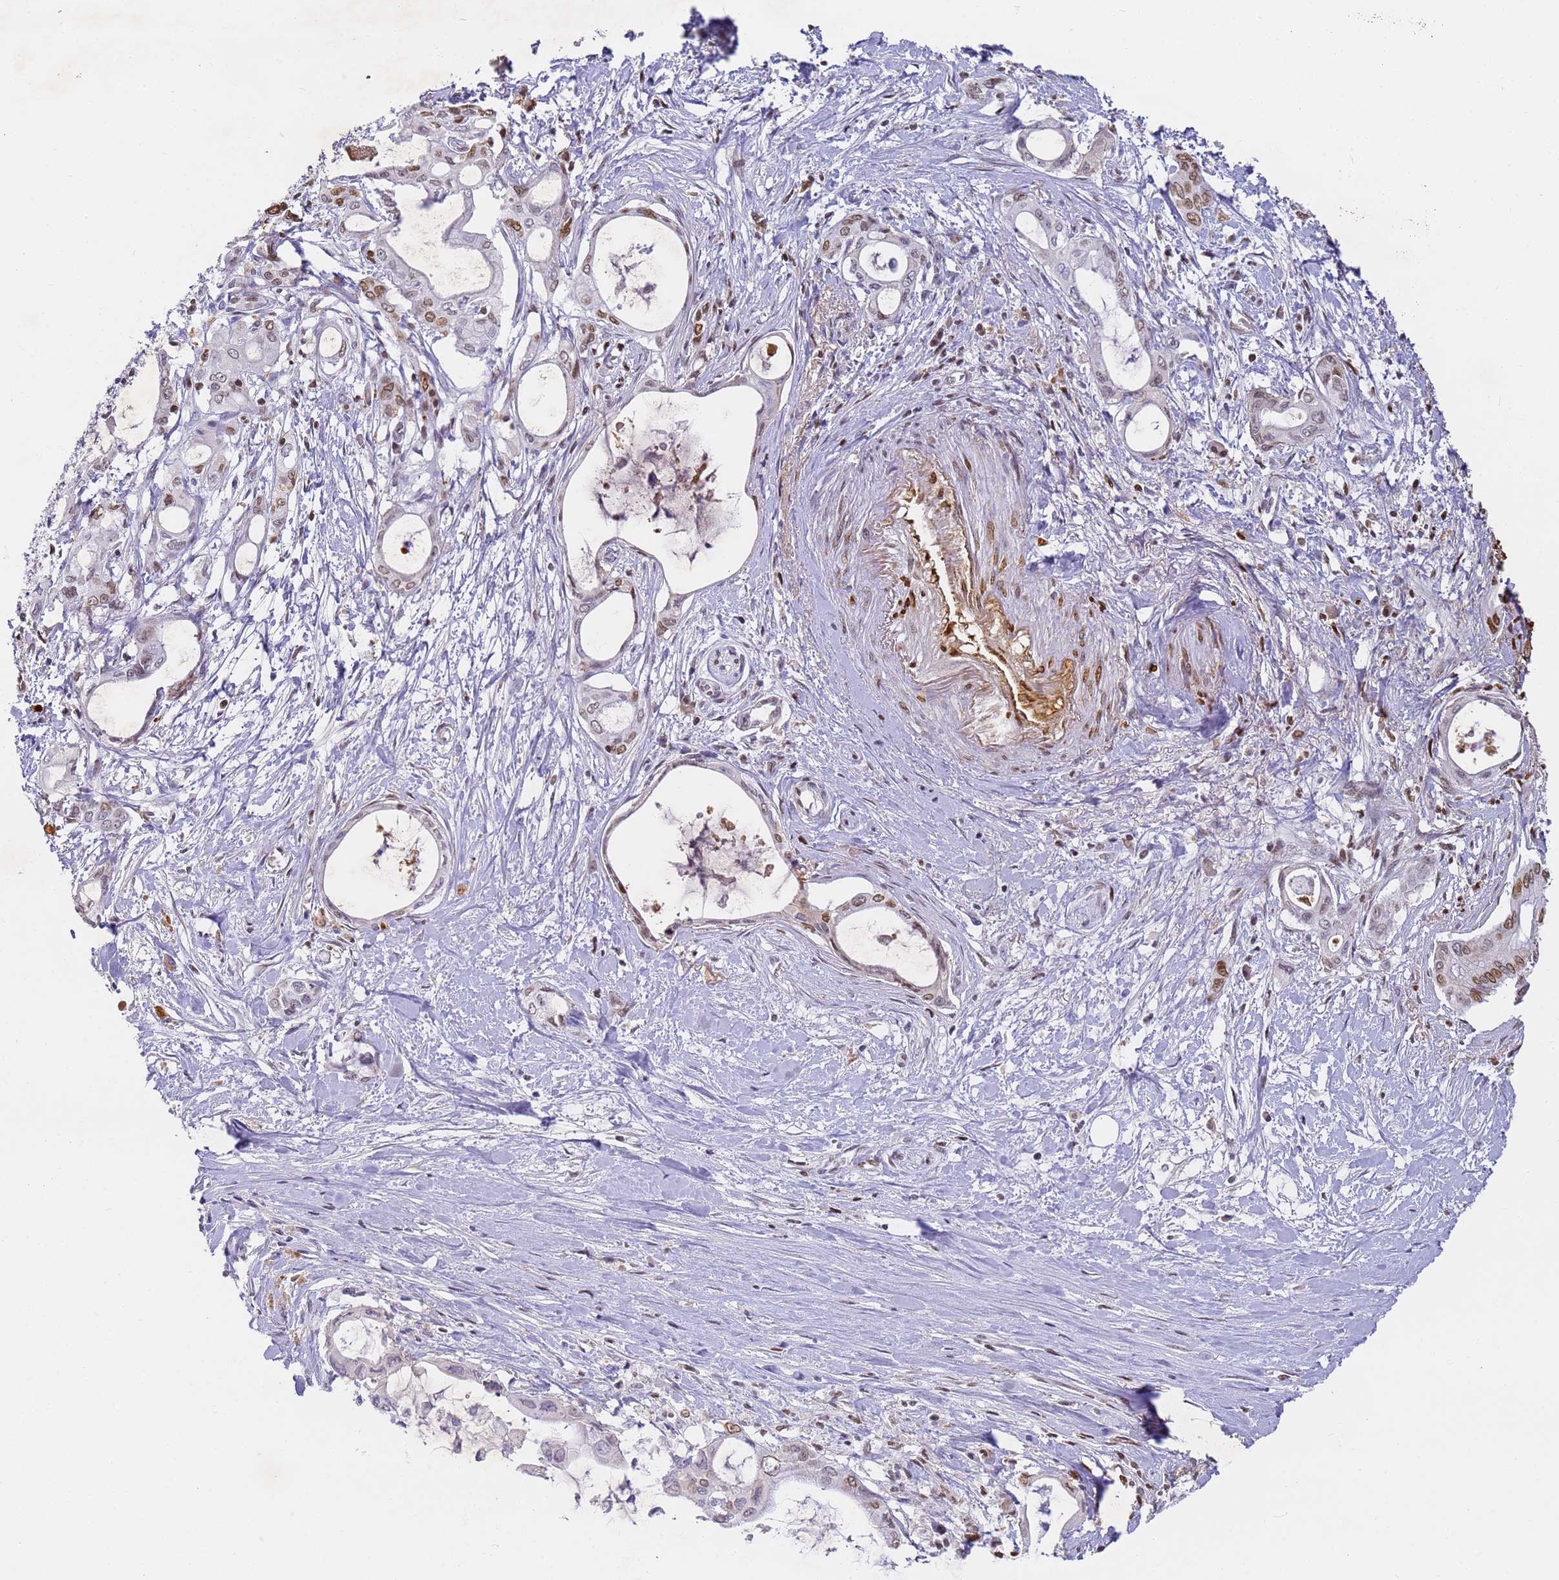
{"staining": {"intensity": "moderate", "quantity": "25%-75%", "location": "nuclear"}, "tissue": "pancreatic cancer", "cell_type": "Tumor cells", "image_type": "cancer", "snomed": [{"axis": "morphology", "description": "Adenocarcinoma, NOS"}, {"axis": "topography", "description": "Pancreas"}], "caption": "Immunohistochemical staining of human pancreatic cancer (adenocarcinoma) reveals medium levels of moderate nuclear protein staining in approximately 25%-75% of tumor cells.", "gene": "CFHR2", "patient": {"sex": "male", "age": 72}}